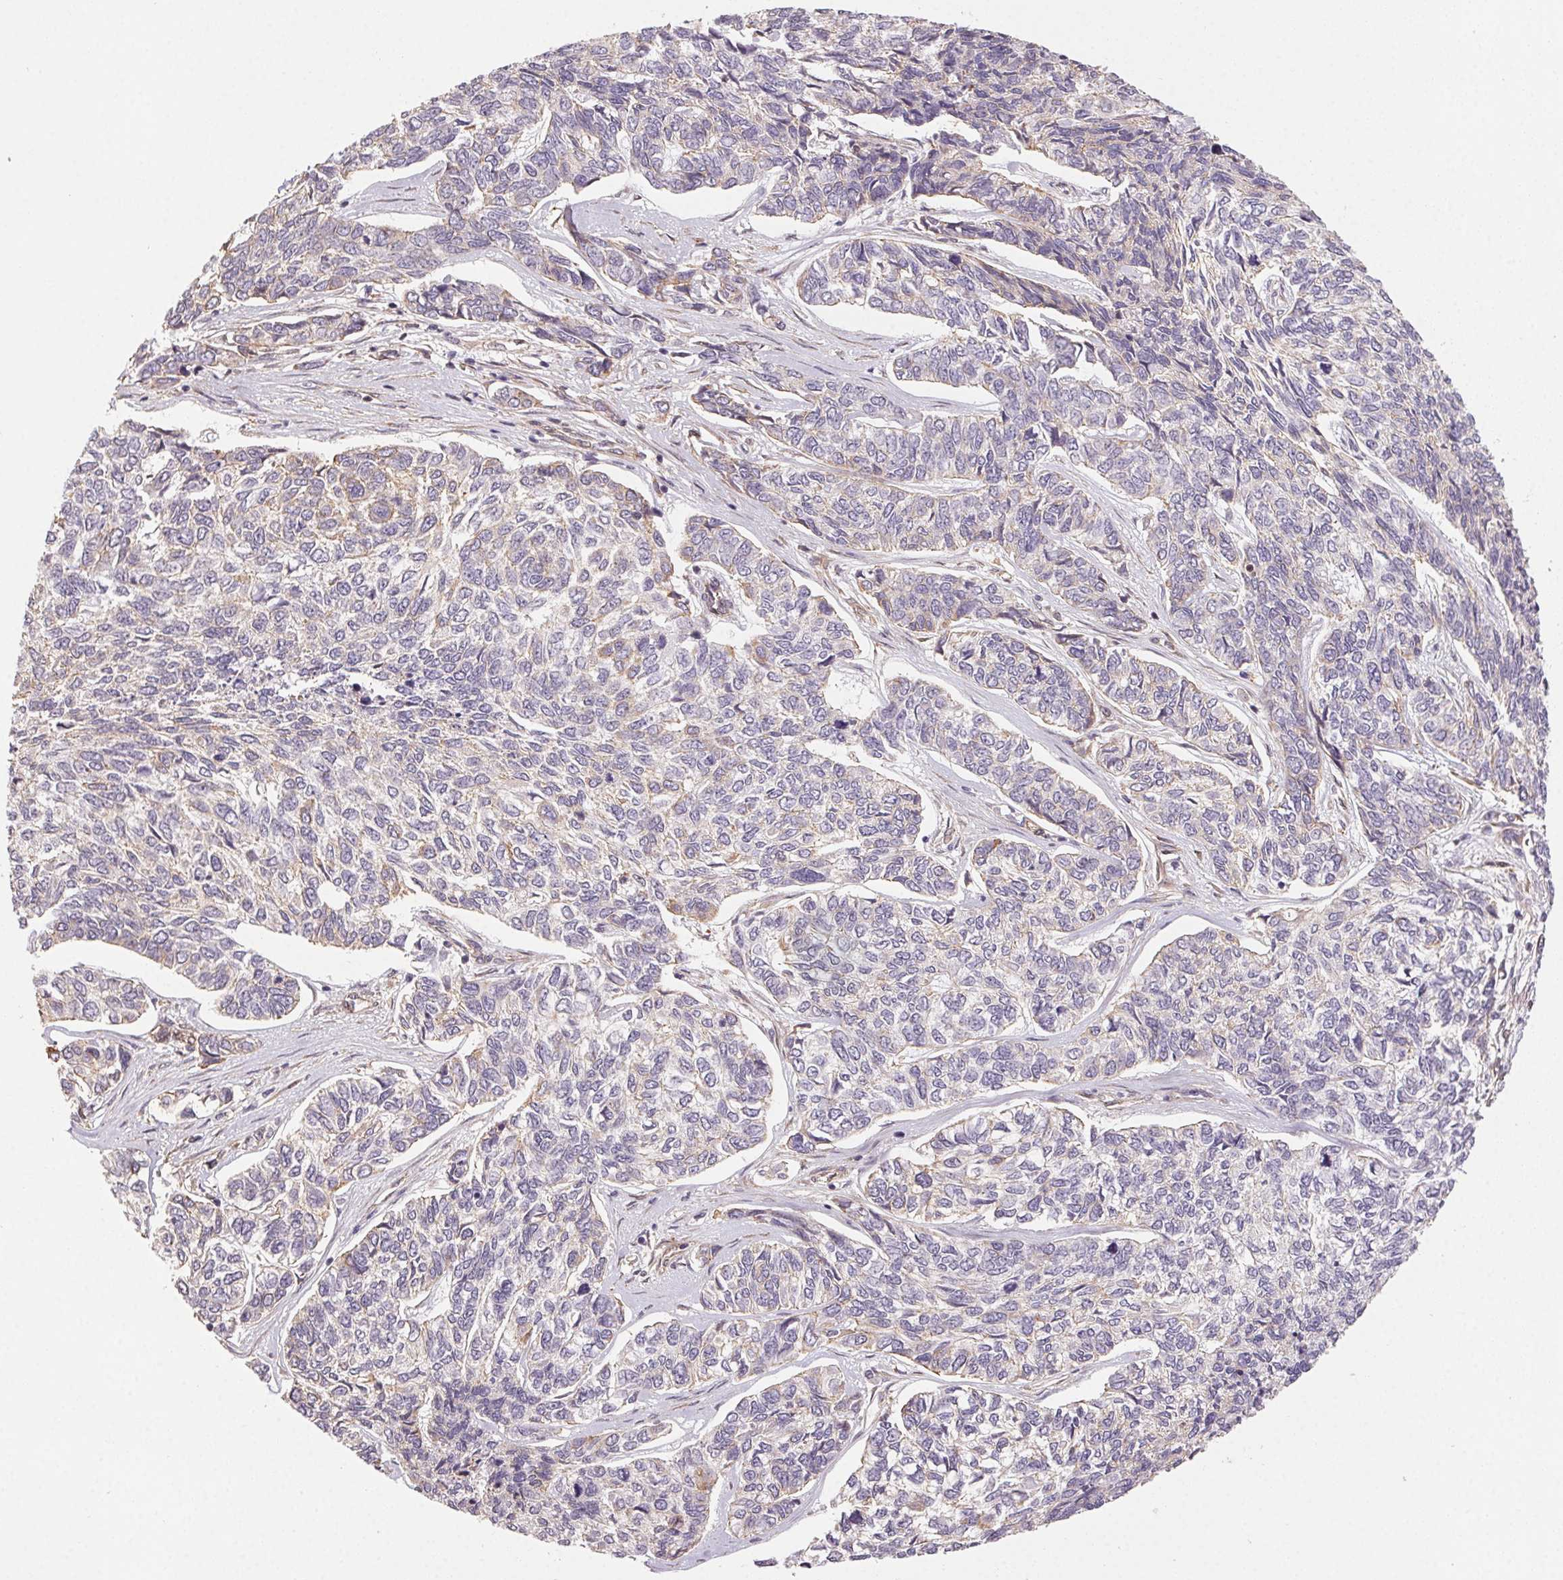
{"staining": {"intensity": "negative", "quantity": "none", "location": "none"}, "tissue": "skin cancer", "cell_type": "Tumor cells", "image_type": "cancer", "snomed": [{"axis": "morphology", "description": "Basal cell carcinoma"}, {"axis": "topography", "description": "Skin"}], "caption": "Tumor cells show no significant staining in skin basal cell carcinoma.", "gene": "PLA2G4F", "patient": {"sex": "female", "age": 65}}